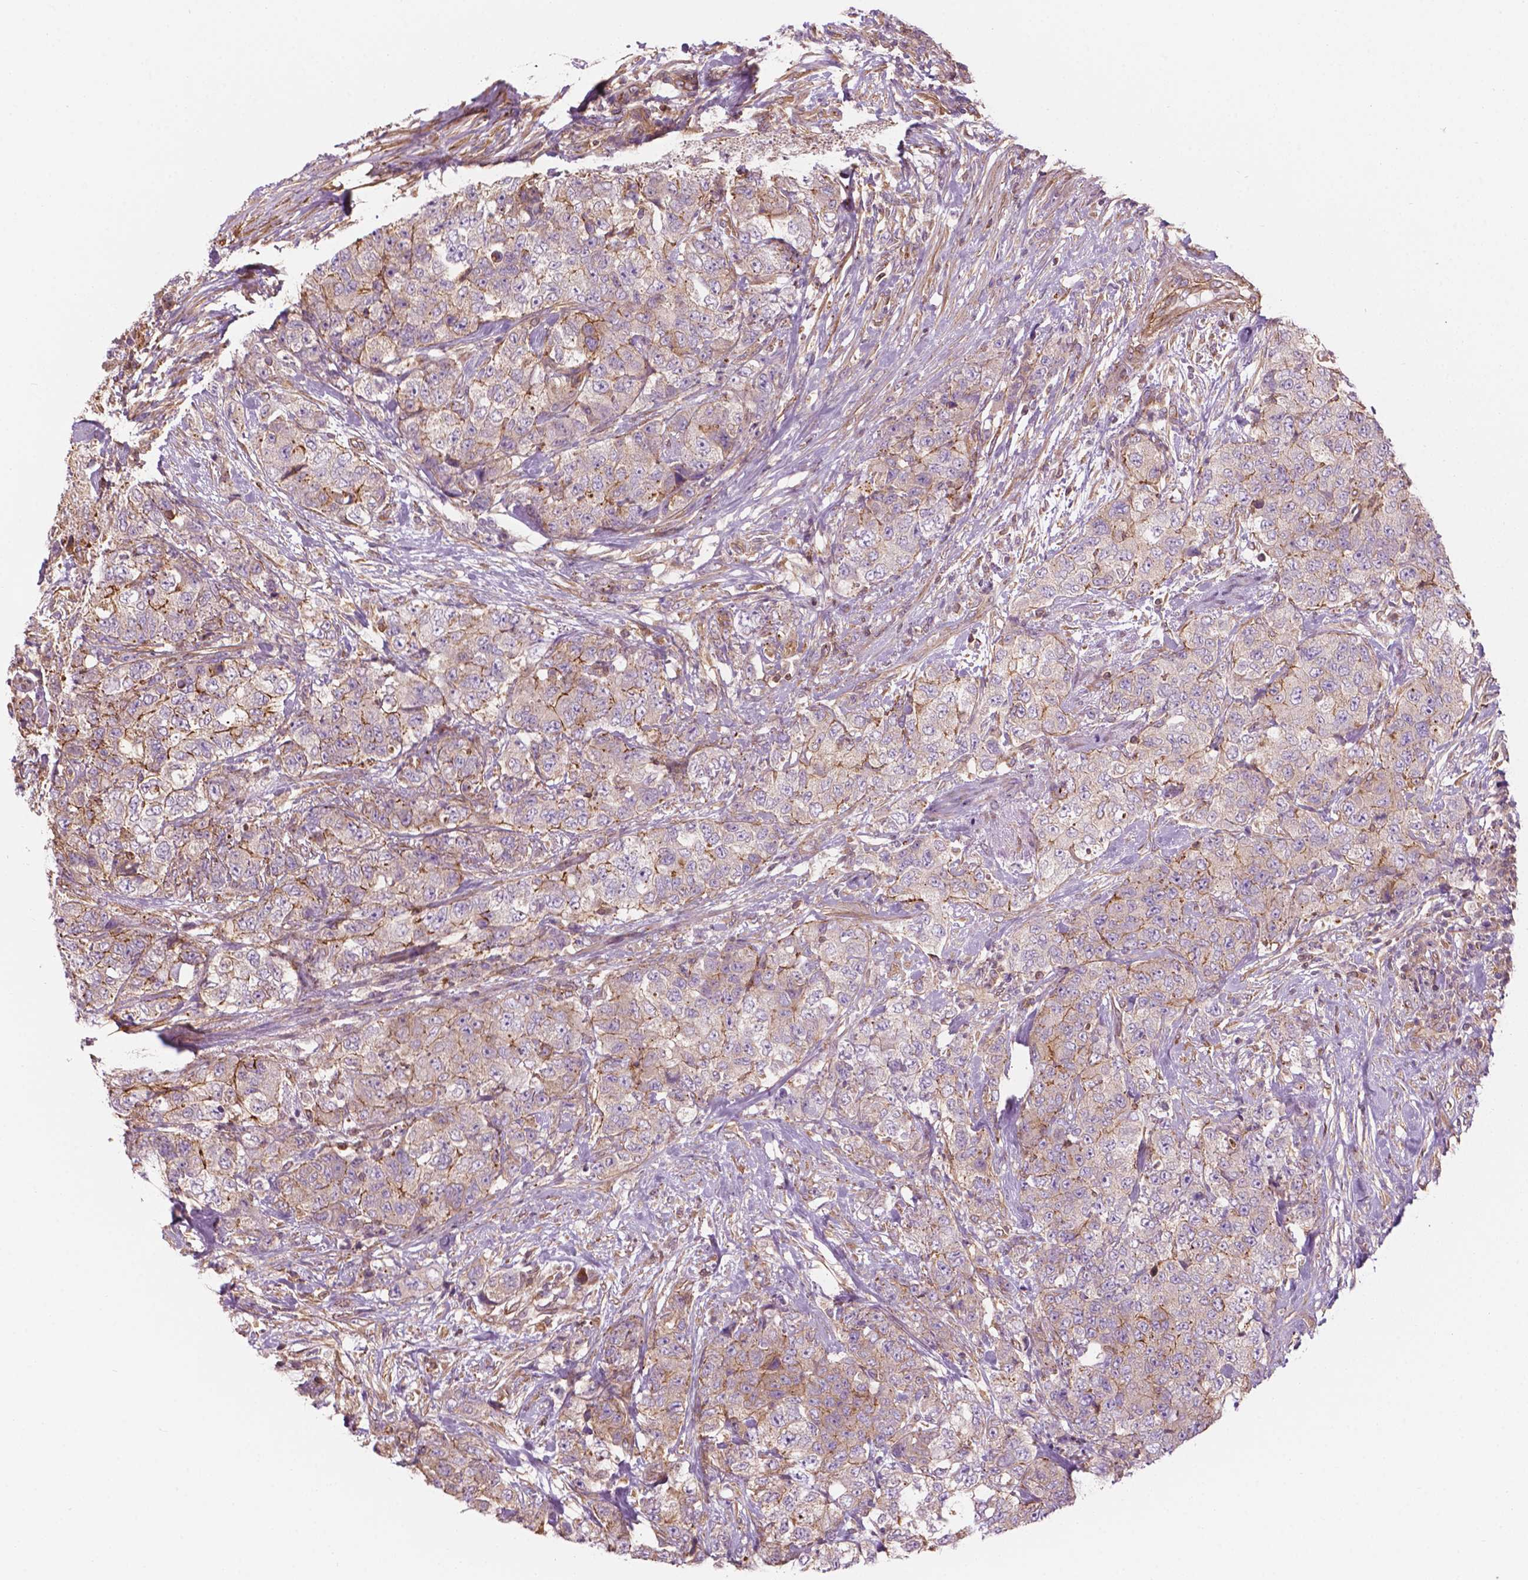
{"staining": {"intensity": "moderate", "quantity": "<25%", "location": "cytoplasmic/membranous"}, "tissue": "urothelial cancer", "cell_type": "Tumor cells", "image_type": "cancer", "snomed": [{"axis": "morphology", "description": "Urothelial carcinoma, High grade"}, {"axis": "topography", "description": "Urinary bladder"}], "caption": "Immunohistochemistry (IHC) staining of high-grade urothelial carcinoma, which exhibits low levels of moderate cytoplasmic/membranous expression in about <25% of tumor cells indicating moderate cytoplasmic/membranous protein expression. The staining was performed using DAB (3,3'-diaminobenzidine) (brown) for protein detection and nuclei were counterstained in hematoxylin (blue).", "gene": "SURF4", "patient": {"sex": "female", "age": 78}}